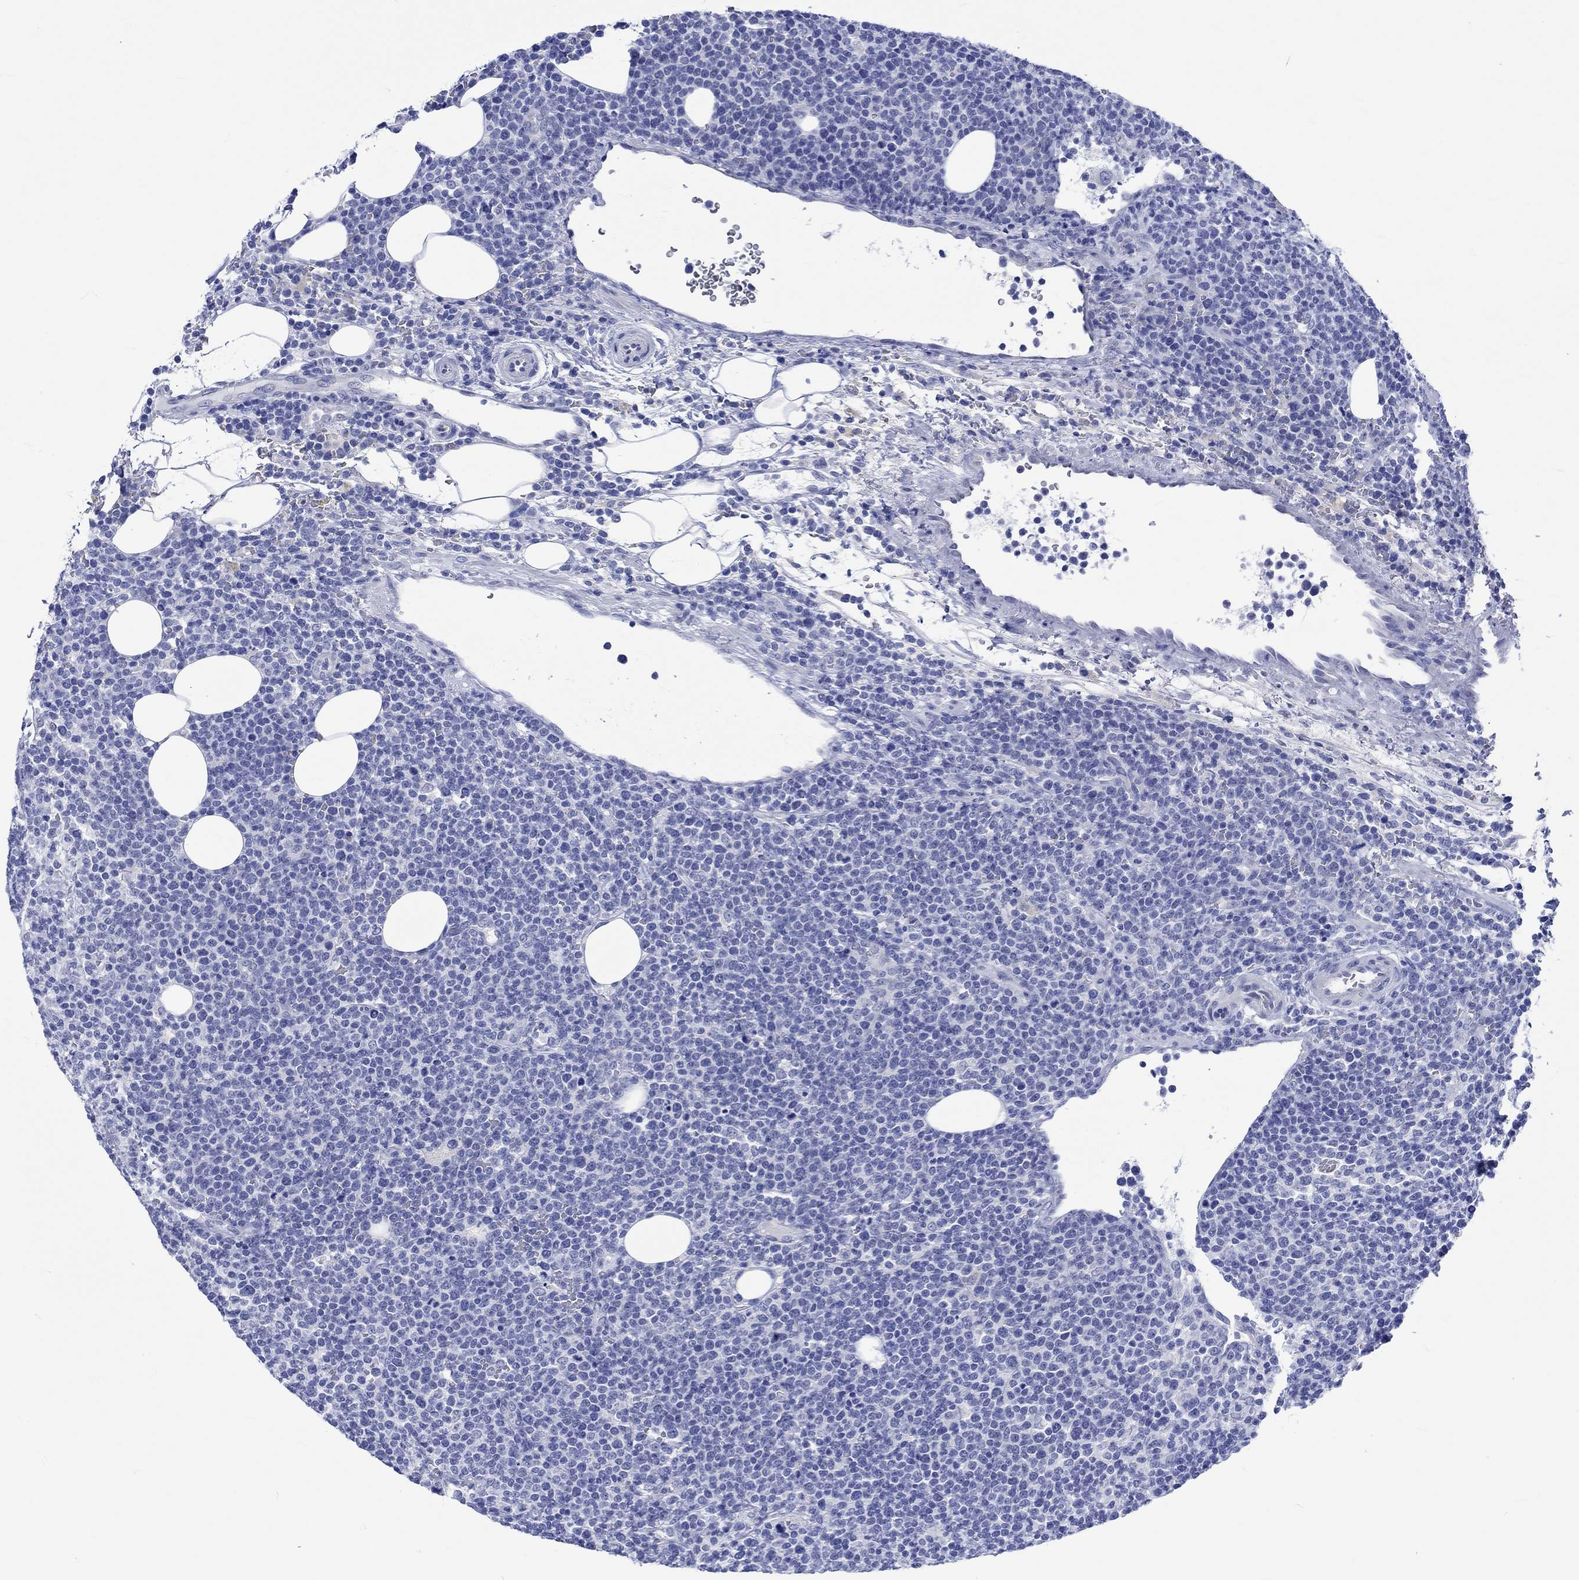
{"staining": {"intensity": "negative", "quantity": "none", "location": "none"}, "tissue": "lymphoma", "cell_type": "Tumor cells", "image_type": "cancer", "snomed": [{"axis": "morphology", "description": "Malignant lymphoma, non-Hodgkin's type, High grade"}, {"axis": "topography", "description": "Lymph node"}], "caption": "The immunohistochemistry (IHC) image has no significant staining in tumor cells of lymphoma tissue. The staining is performed using DAB (3,3'-diaminobenzidine) brown chromogen with nuclei counter-stained in using hematoxylin.", "gene": "KLHL33", "patient": {"sex": "male", "age": 61}}